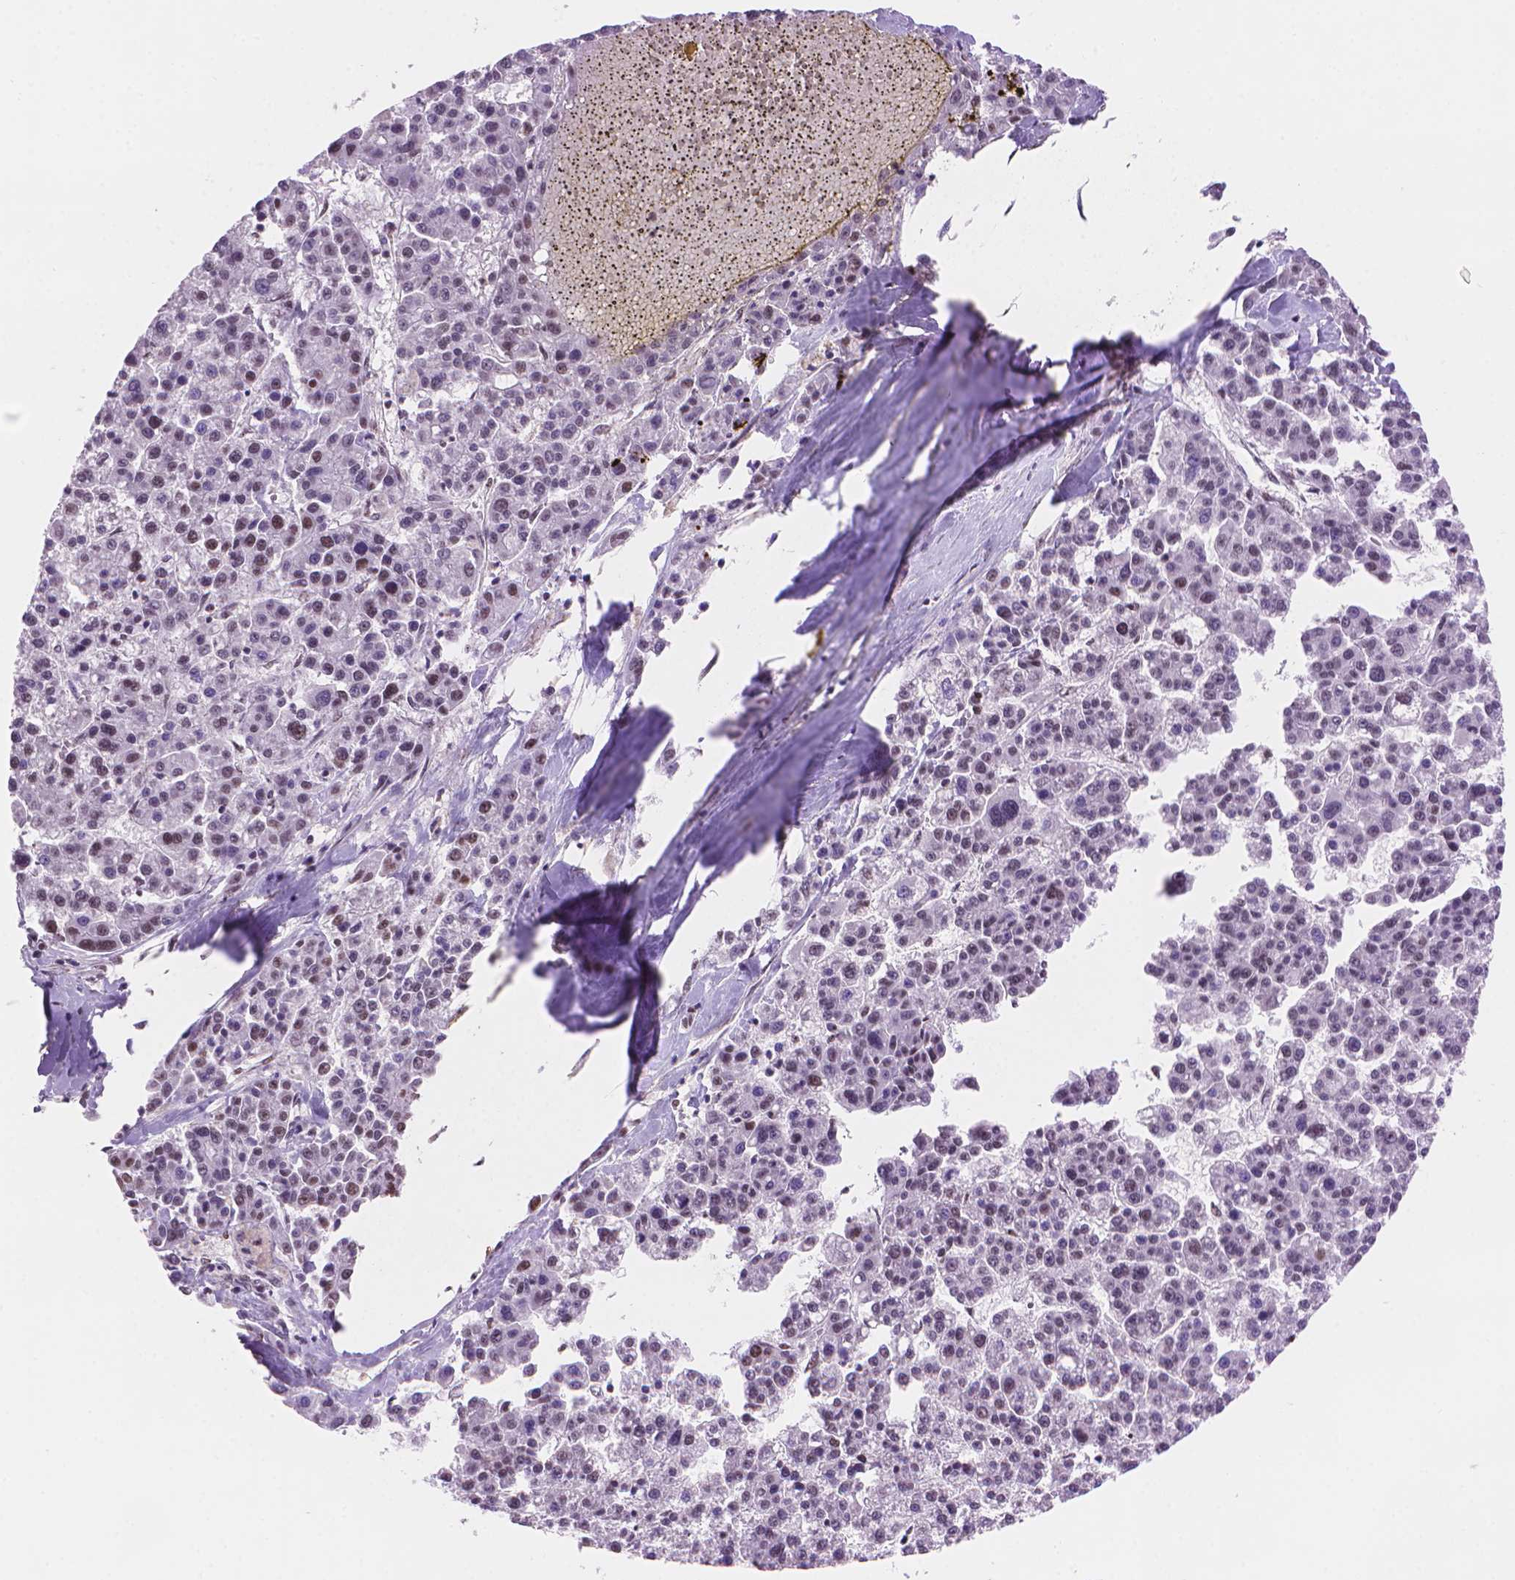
{"staining": {"intensity": "negative", "quantity": "none", "location": "none"}, "tissue": "liver cancer", "cell_type": "Tumor cells", "image_type": "cancer", "snomed": [{"axis": "morphology", "description": "Carcinoma, Hepatocellular, NOS"}, {"axis": "topography", "description": "Liver"}], "caption": "An IHC photomicrograph of hepatocellular carcinoma (liver) is shown. There is no staining in tumor cells of hepatocellular carcinoma (liver).", "gene": "UBN1", "patient": {"sex": "female", "age": 58}}